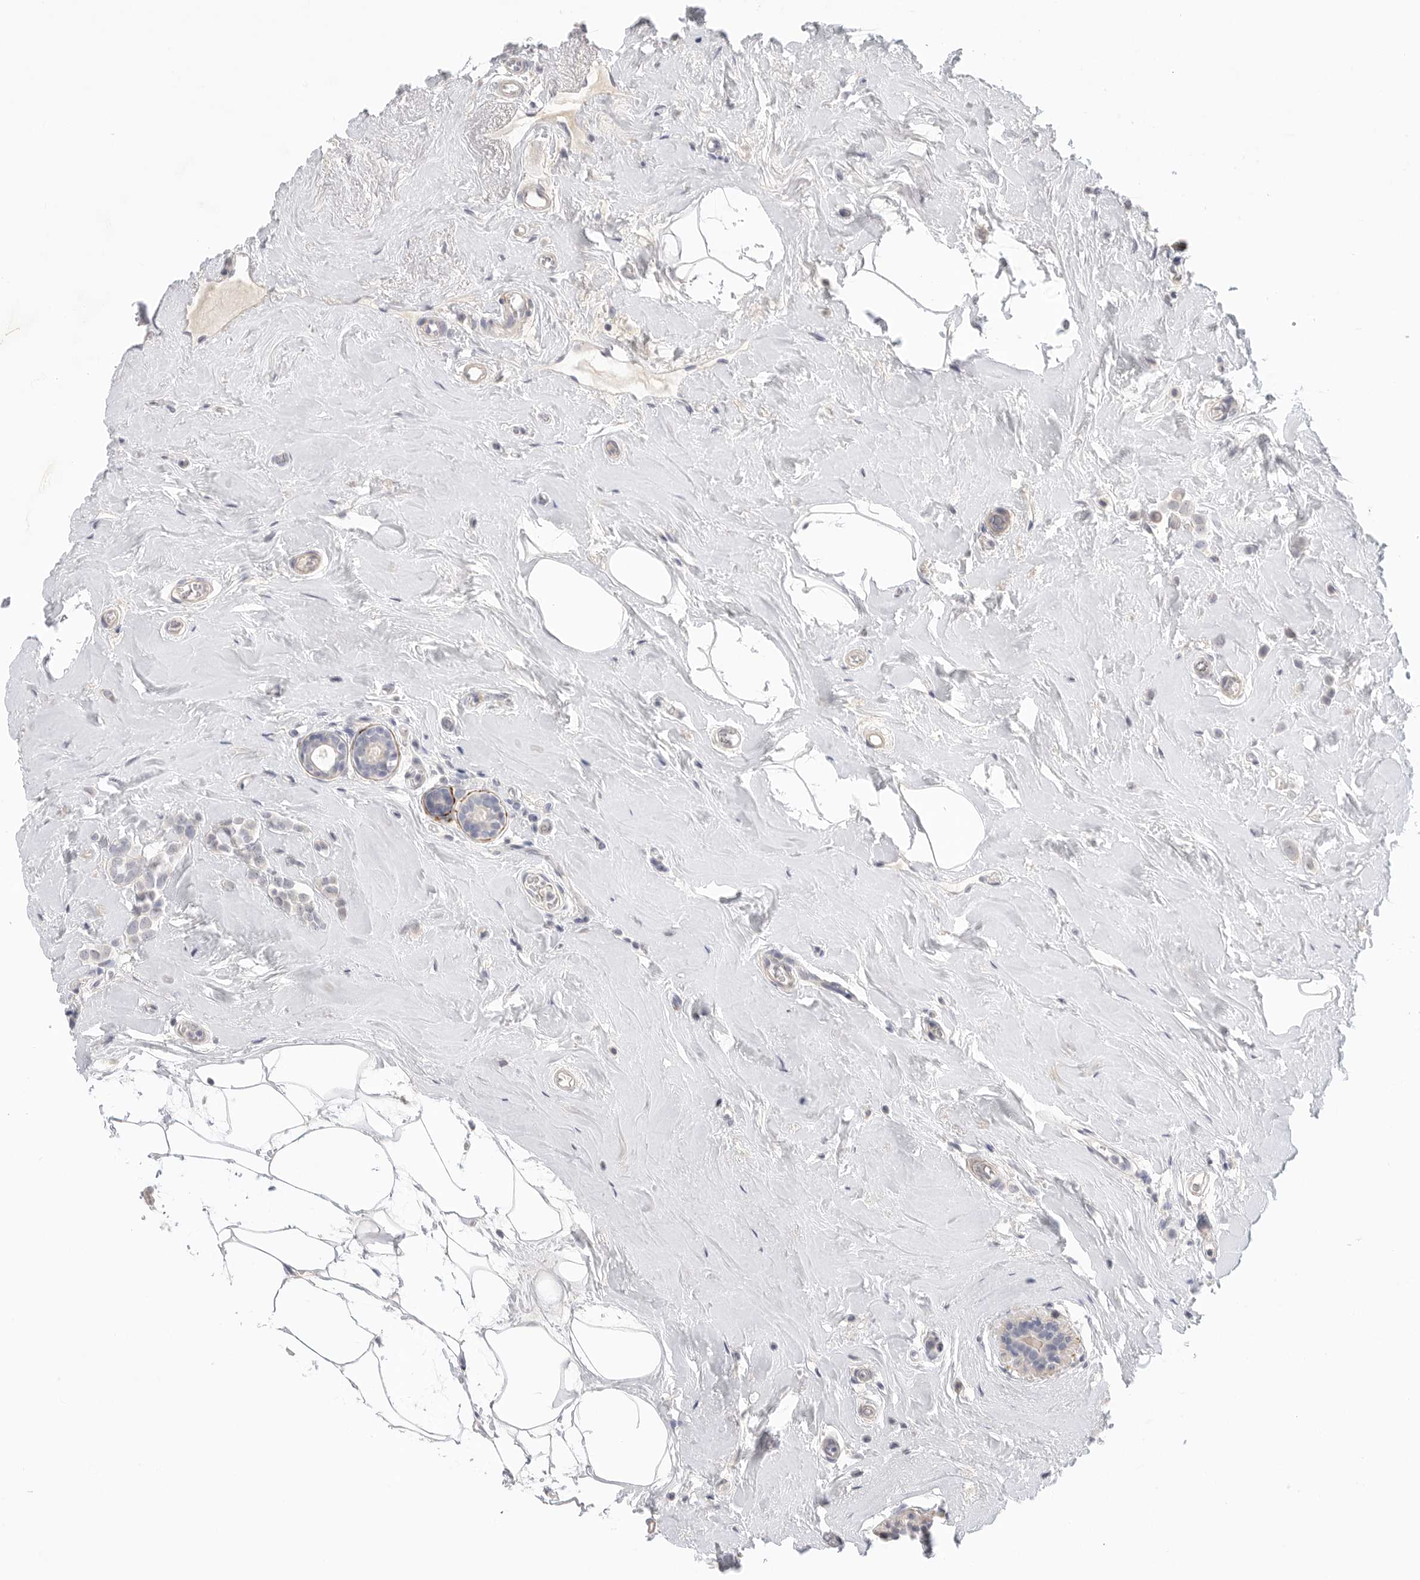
{"staining": {"intensity": "negative", "quantity": "none", "location": "none"}, "tissue": "breast cancer", "cell_type": "Tumor cells", "image_type": "cancer", "snomed": [{"axis": "morphology", "description": "Lobular carcinoma"}, {"axis": "topography", "description": "Breast"}], "caption": "This micrograph is of breast cancer (lobular carcinoma) stained with IHC to label a protein in brown with the nuclei are counter-stained blue. There is no expression in tumor cells.", "gene": "FBN2", "patient": {"sex": "female", "age": 47}}